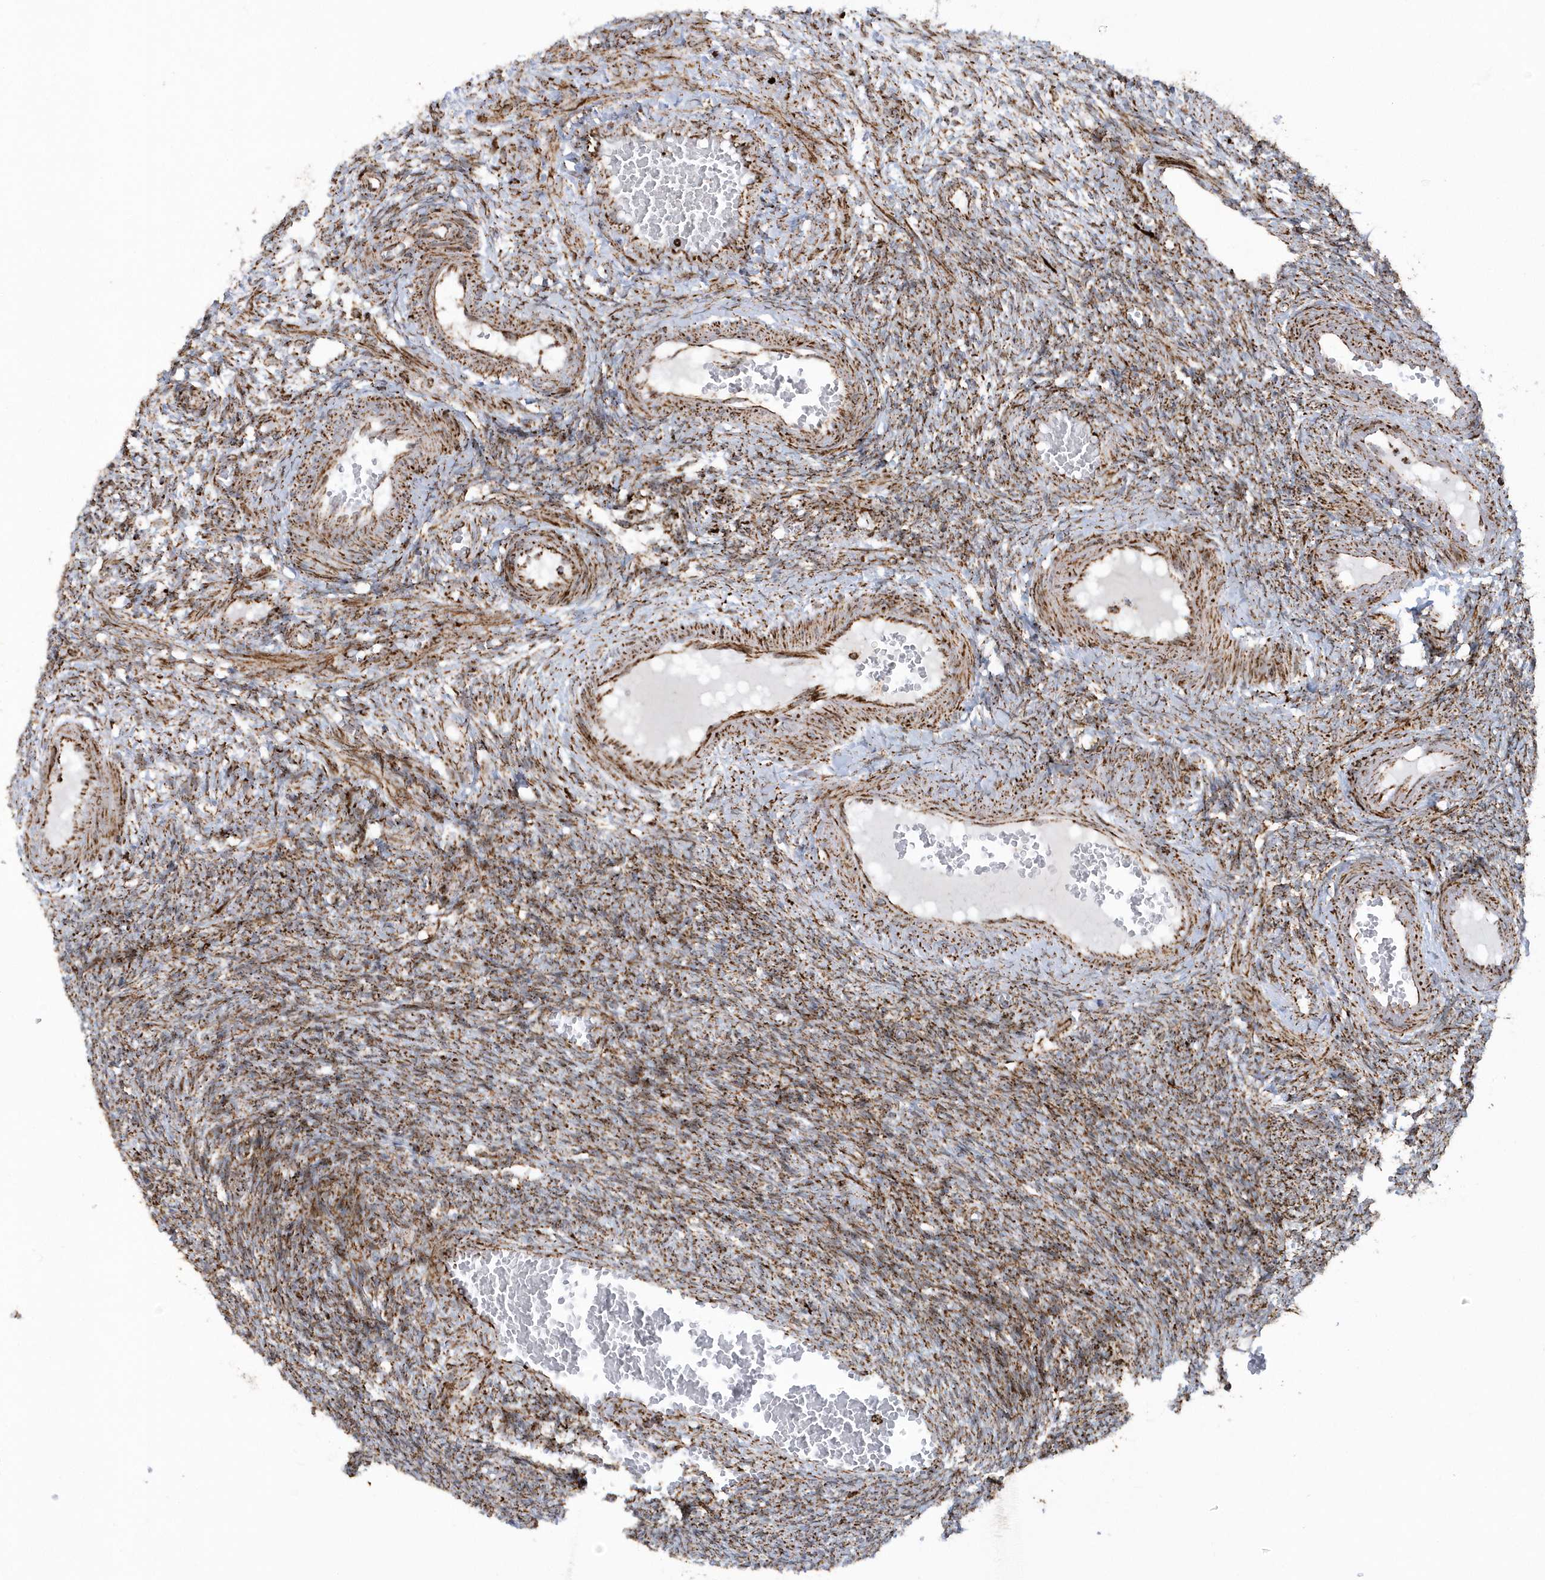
{"staining": {"intensity": "strong", "quantity": ">75%", "location": "cytoplasmic/membranous"}, "tissue": "ovary", "cell_type": "Follicle cells", "image_type": "normal", "snomed": [{"axis": "morphology", "description": "Normal tissue, NOS"}, {"axis": "topography", "description": "Ovary"}], "caption": "Brown immunohistochemical staining in benign ovary shows strong cytoplasmic/membranous expression in about >75% of follicle cells.", "gene": "CRY2", "patient": {"sex": "female", "age": 27}}